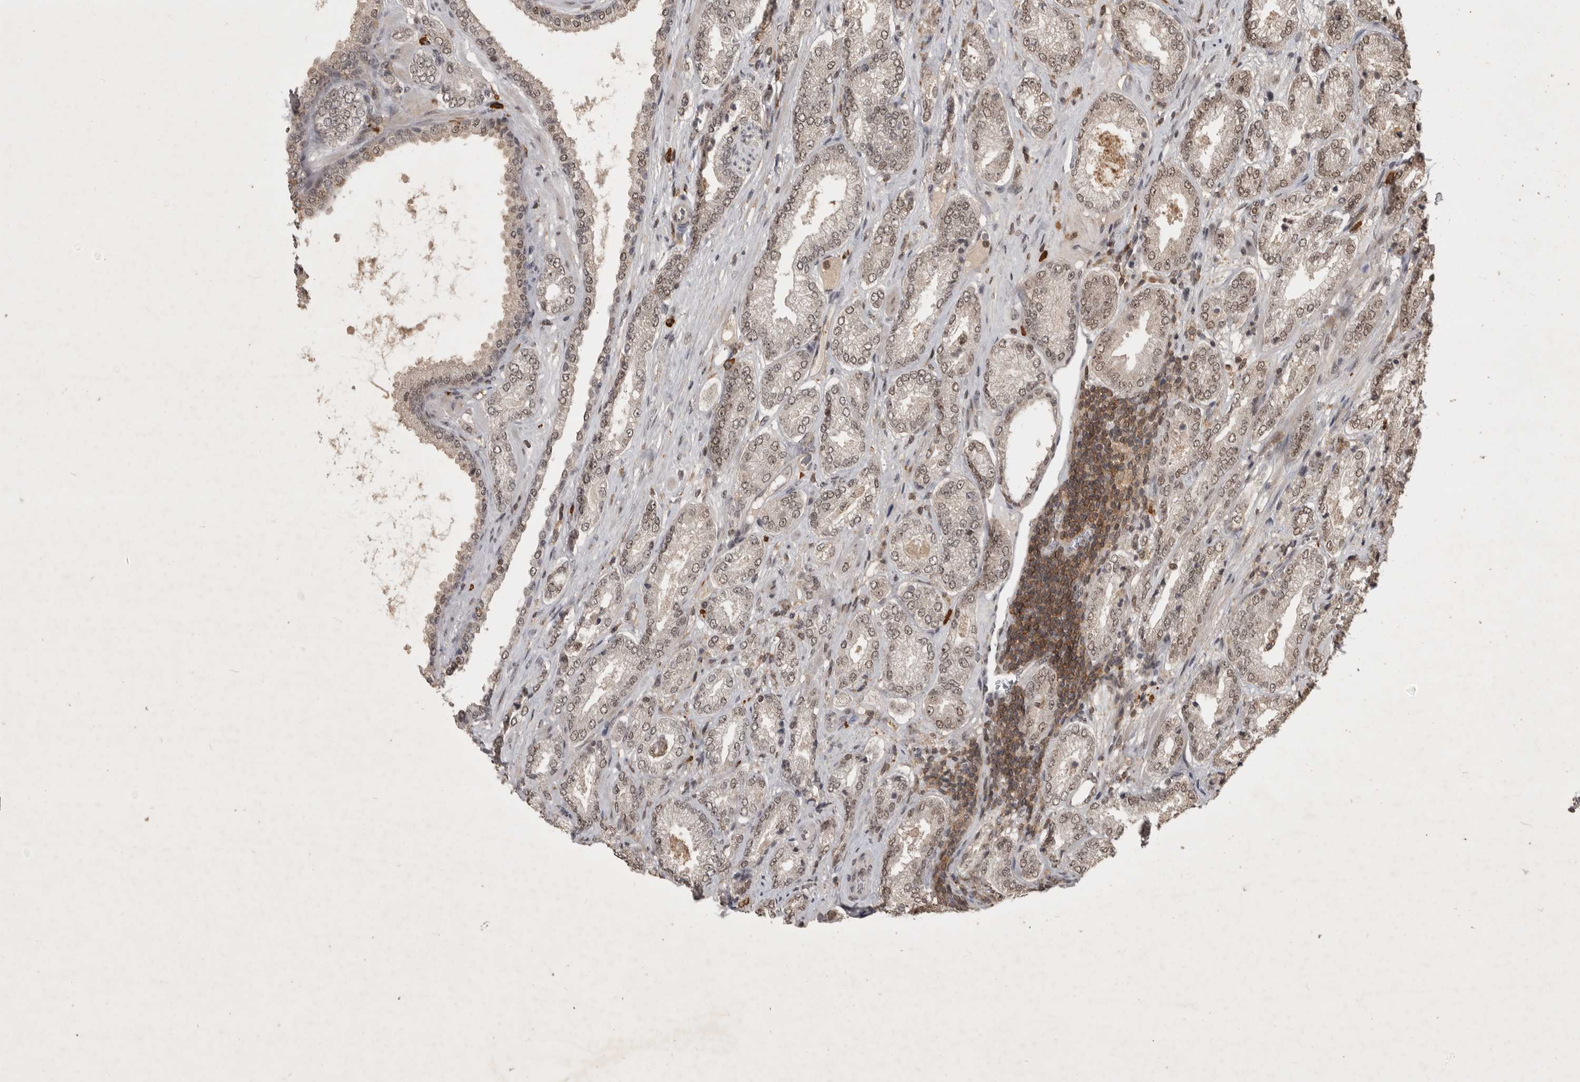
{"staining": {"intensity": "moderate", "quantity": ">75%", "location": "nuclear"}, "tissue": "prostate cancer", "cell_type": "Tumor cells", "image_type": "cancer", "snomed": [{"axis": "morphology", "description": "Adenocarcinoma, Low grade"}, {"axis": "topography", "description": "Prostate"}], "caption": "Brown immunohistochemical staining in human prostate cancer shows moderate nuclear expression in about >75% of tumor cells.", "gene": "CBLL1", "patient": {"sex": "male", "age": 62}}